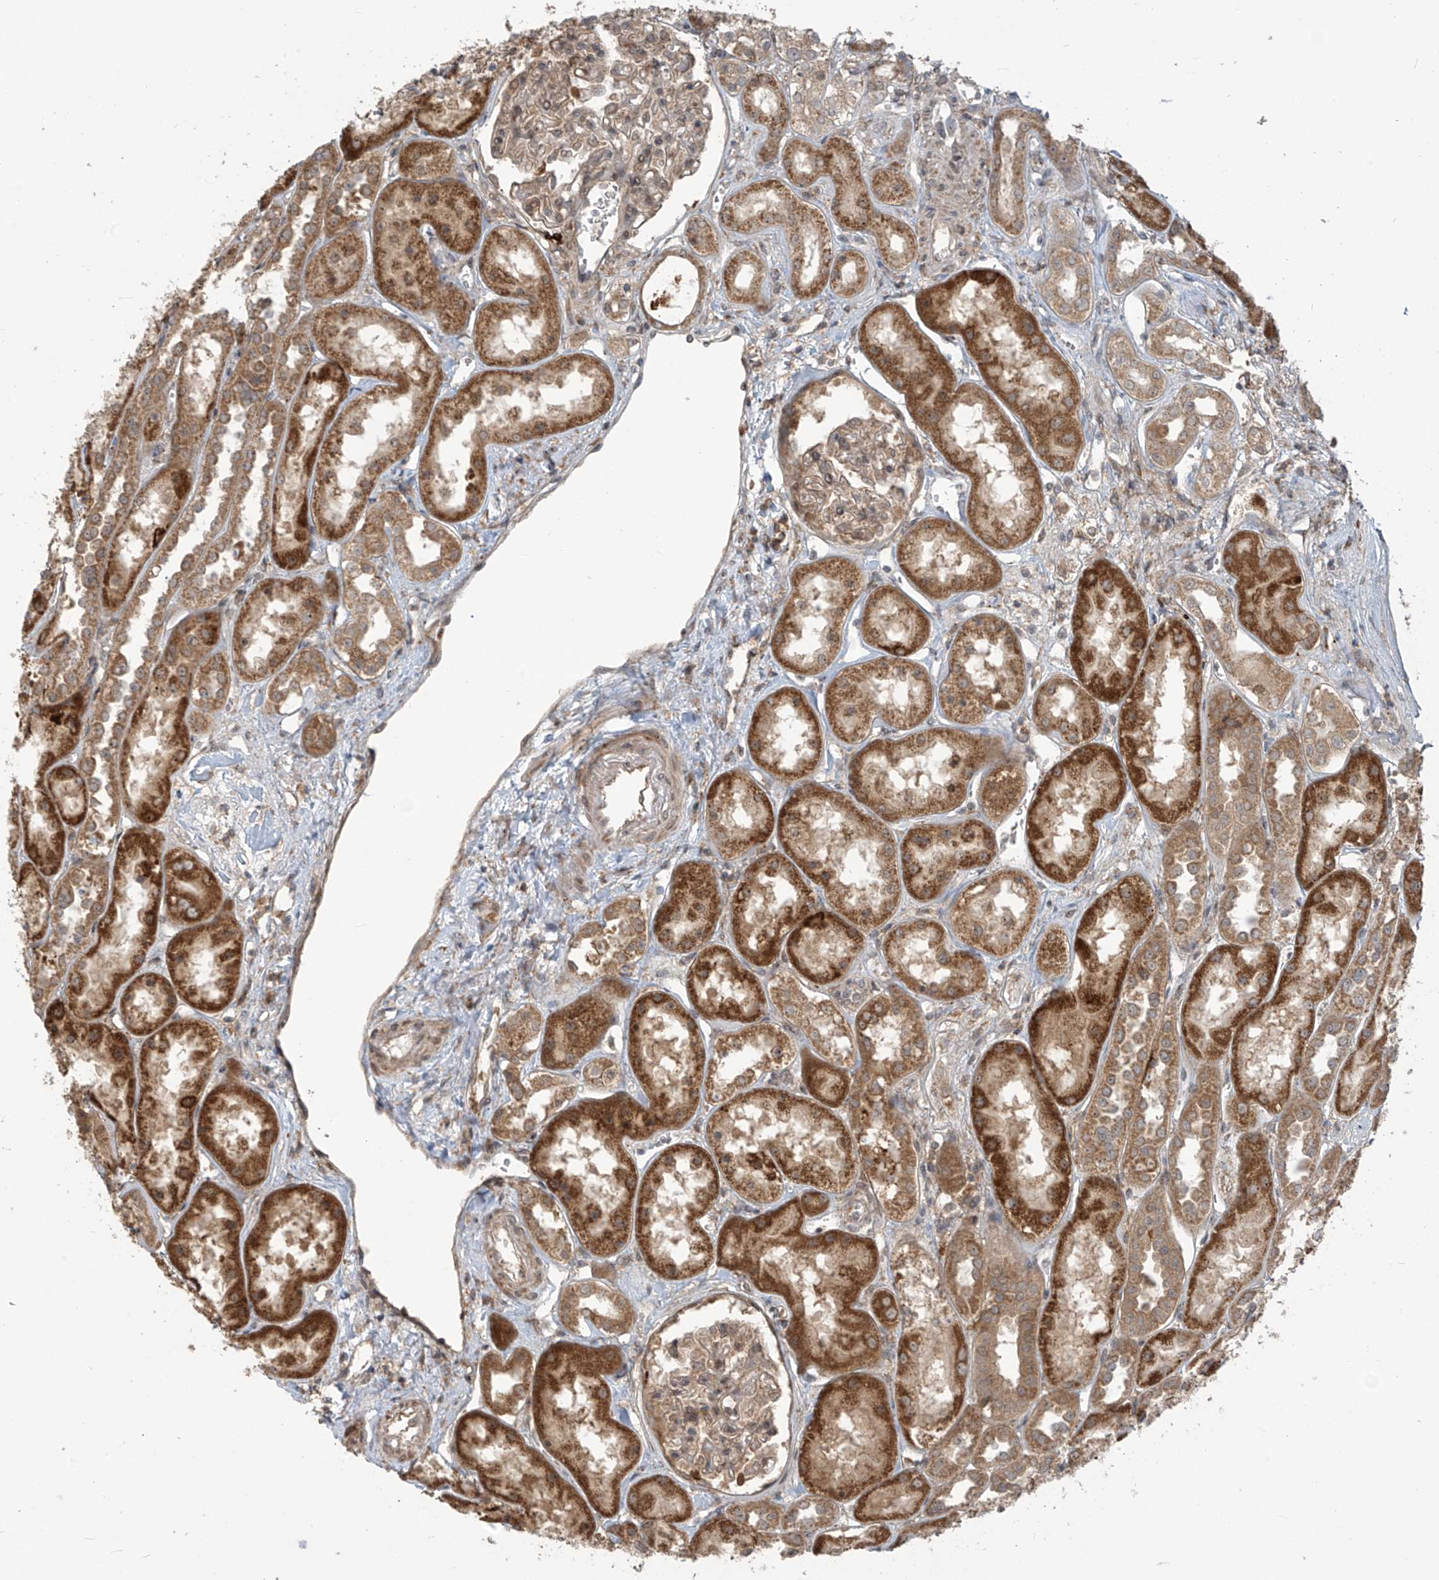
{"staining": {"intensity": "weak", "quantity": "25%-75%", "location": "cytoplasmic/membranous"}, "tissue": "kidney", "cell_type": "Cells in glomeruli", "image_type": "normal", "snomed": [{"axis": "morphology", "description": "Normal tissue, NOS"}, {"axis": "topography", "description": "Kidney"}], "caption": "Immunohistochemical staining of unremarkable human kidney exhibits 25%-75% levels of weak cytoplasmic/membranous protein expression in about 25%-75% of cells in glomeruli.", "gene": "KATNIP", "patient": {"sex": "male", "age": 70}}